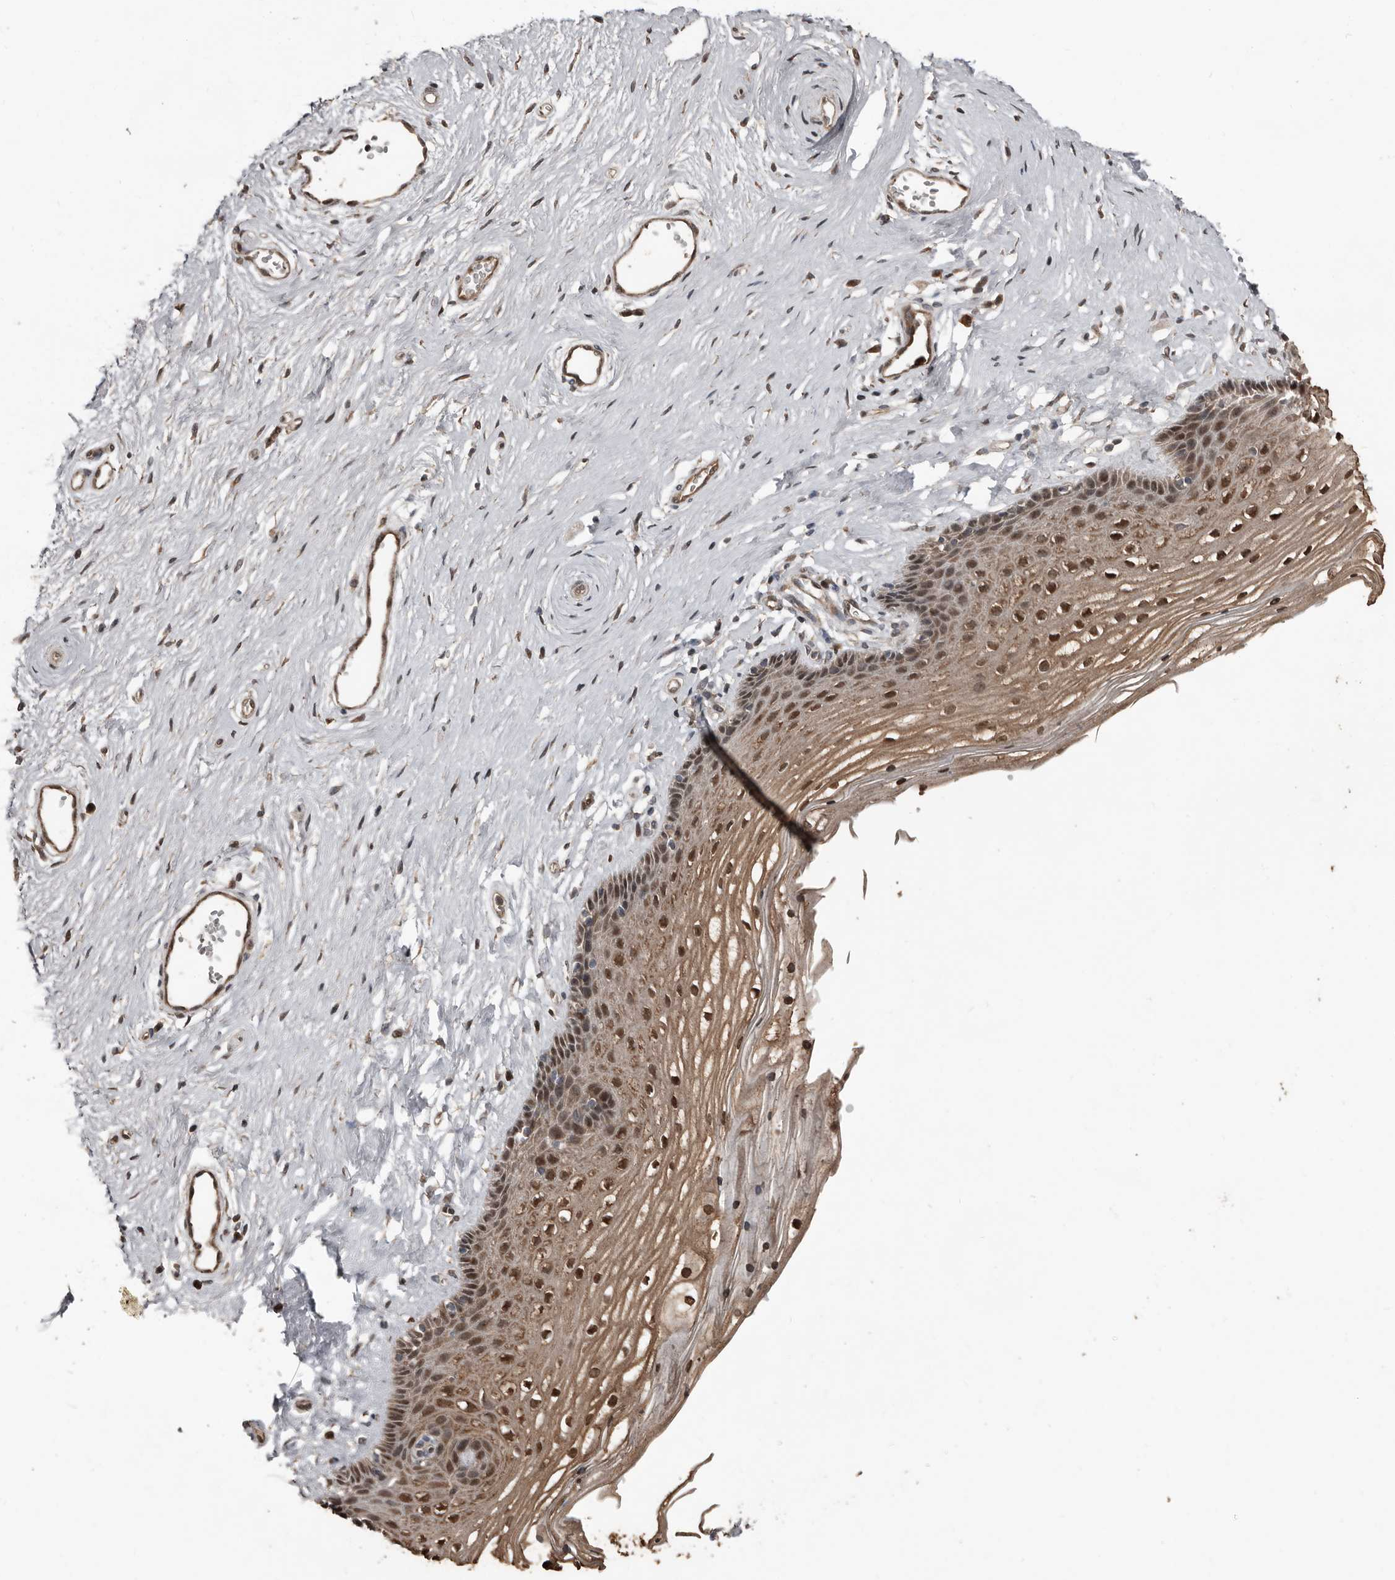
{"staining": {"intensity": "moderate", "quantity": ">75%", "location": "cytoplasmic/membranous,nuclear"}, "tissue": "vagina", "cell_type": "Squamous epithelial cells", "image_type": "normal", "snomed": [{"axis": "morphology", "description": "Normal tissue, NOS"}, {"axis": "topography", "description": "Vagina"}], "caption": "An immunohistochemistry micrograph of normal tissue is shown. Protein staining in brown highlights moderate cytoplasmic/membranous,nuclear positivity in vagina within squamous epithelial cells.", "gene": "FSBP", "patient": {"sex": "female", "age": 46}}